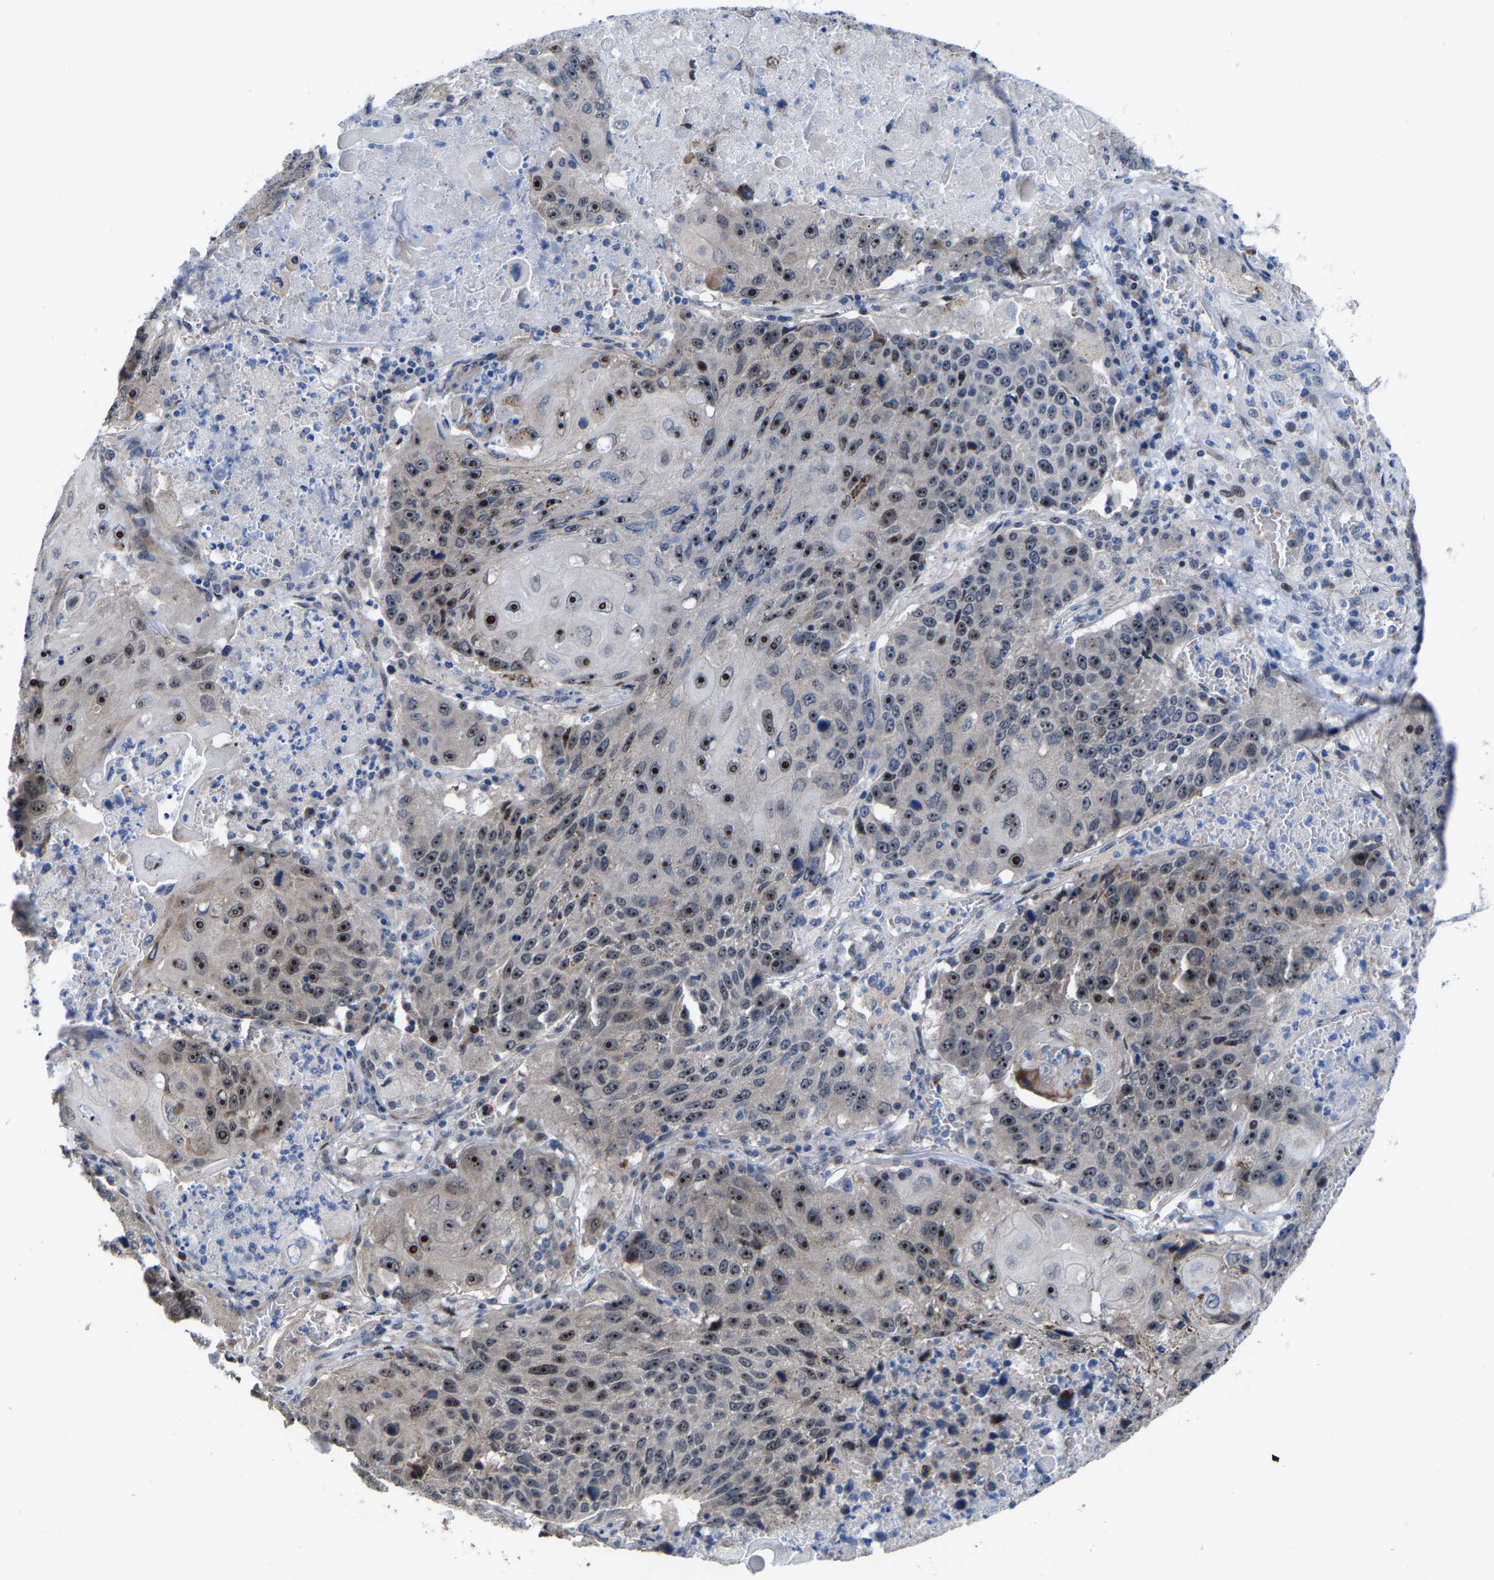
{"staining": {"intensity": "strong", "quantity": ">75%", "location": "nuclear"}, "tissue": "lung cancer", "cell_type": "Tumor cells", "image_type": "cancer", "snomed": [{"axis": "morphology", "description": "Squamous cell carcinoma, NOS"}, {"axis": "topography", "description": "Lung"}], "caption": "About >75% of tumor cells in lung cancer display strong nuclear protein expression as visualized by brown immunohistochemical staining.", "gene": "HAUS6", "patient": {"sex": "male", "age": 61}}